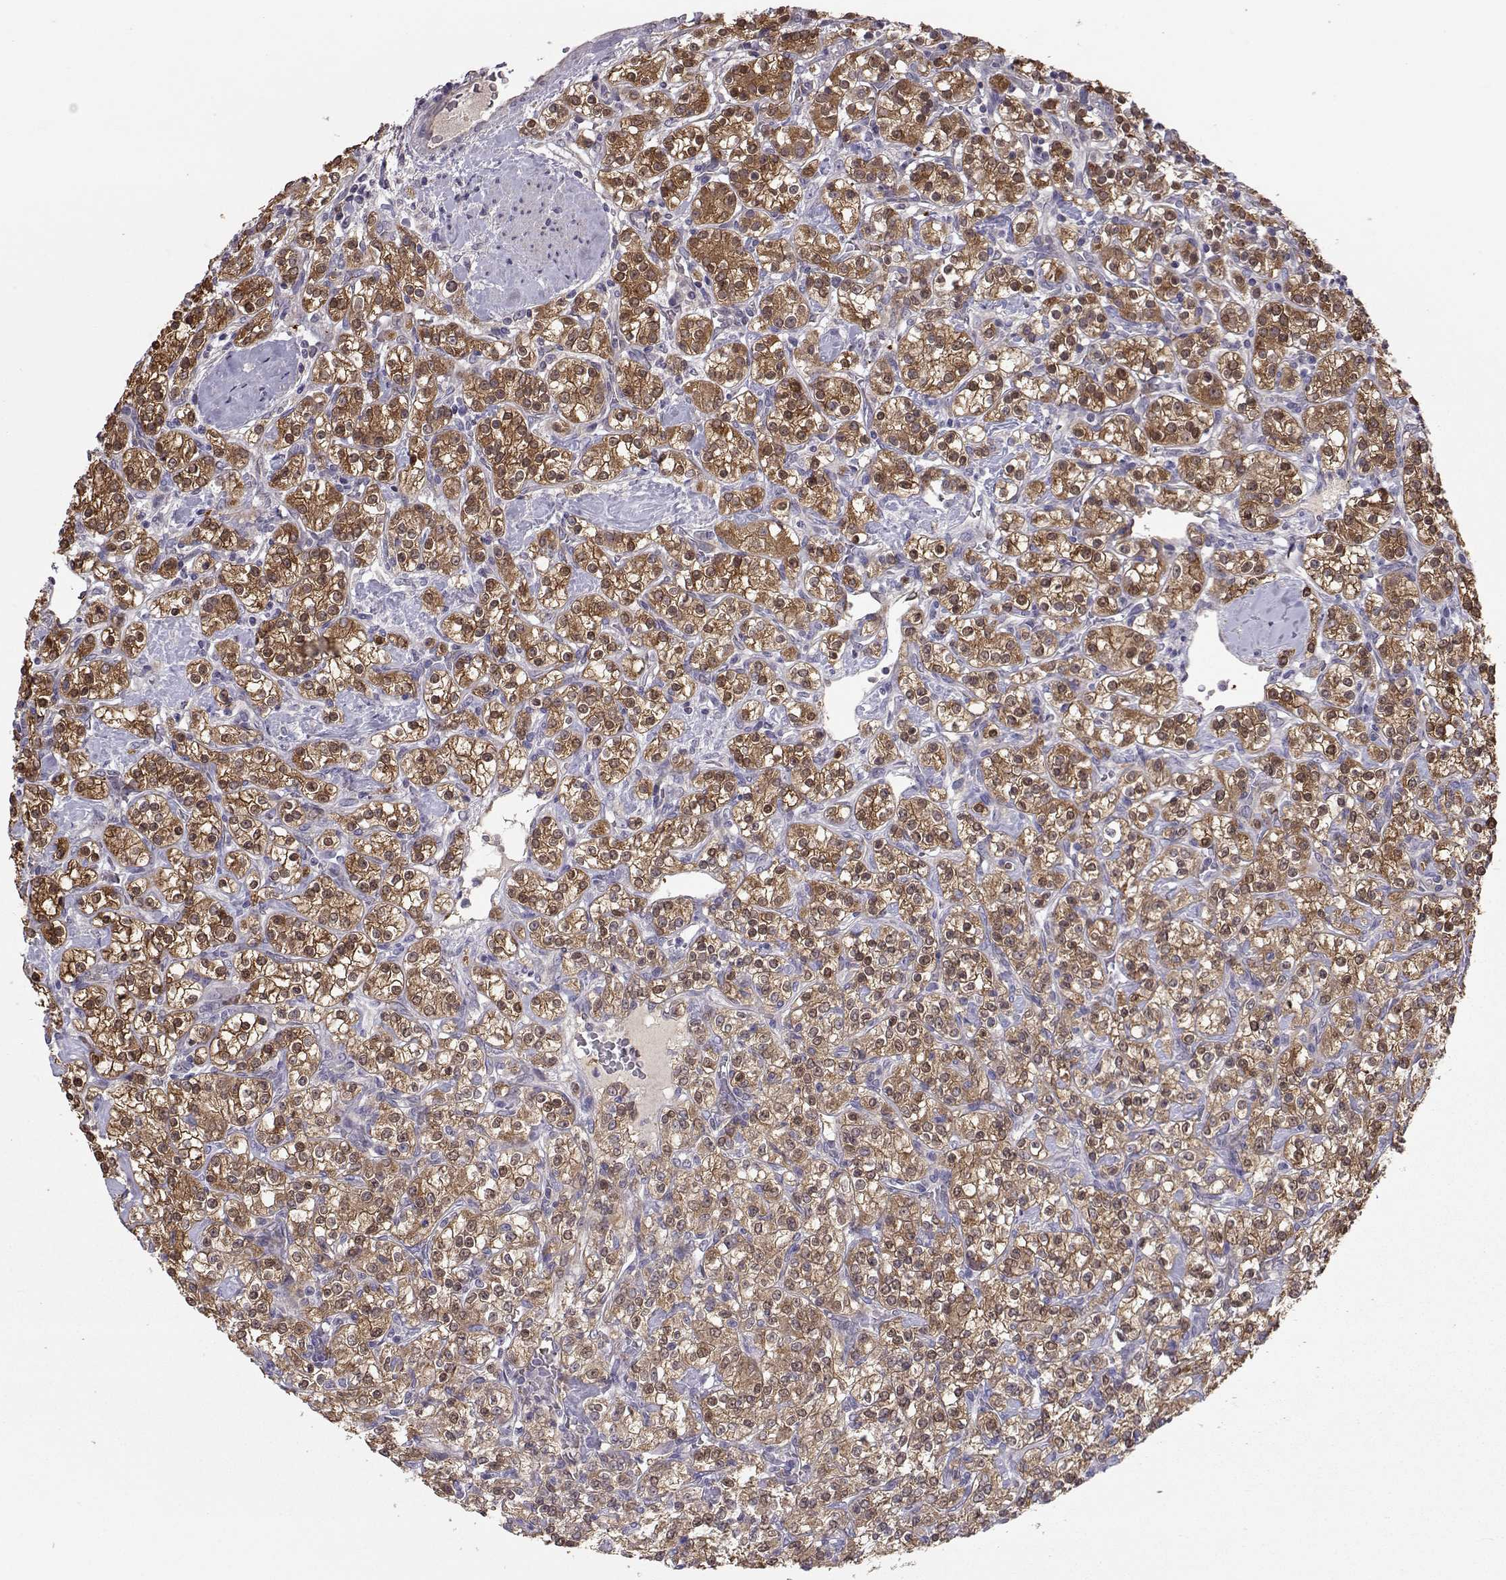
{"staining": {"intensity": "moderate", "quantity": ">75%", "location": "cytoplasmic/membranous"}, "tissue": "renal cancer", "cell_type": "Tumor cells", "image_type": "cancer", "snomed": [{"axis": "morphology", "description": "Adenocarcinoma, NOS"}, {"axis": "topography", "description": "Kidney"}], "caption": "An immunohistochemistry (IHC) histopathology image of tumor tissue is shown. Protein staining in brown shows moderate cytoplasmic/membranous positivity in renal adenocarcinoma within tumor cells.", "gene": "NCAM2", "patient": {"sex": "male", "age": 77}}